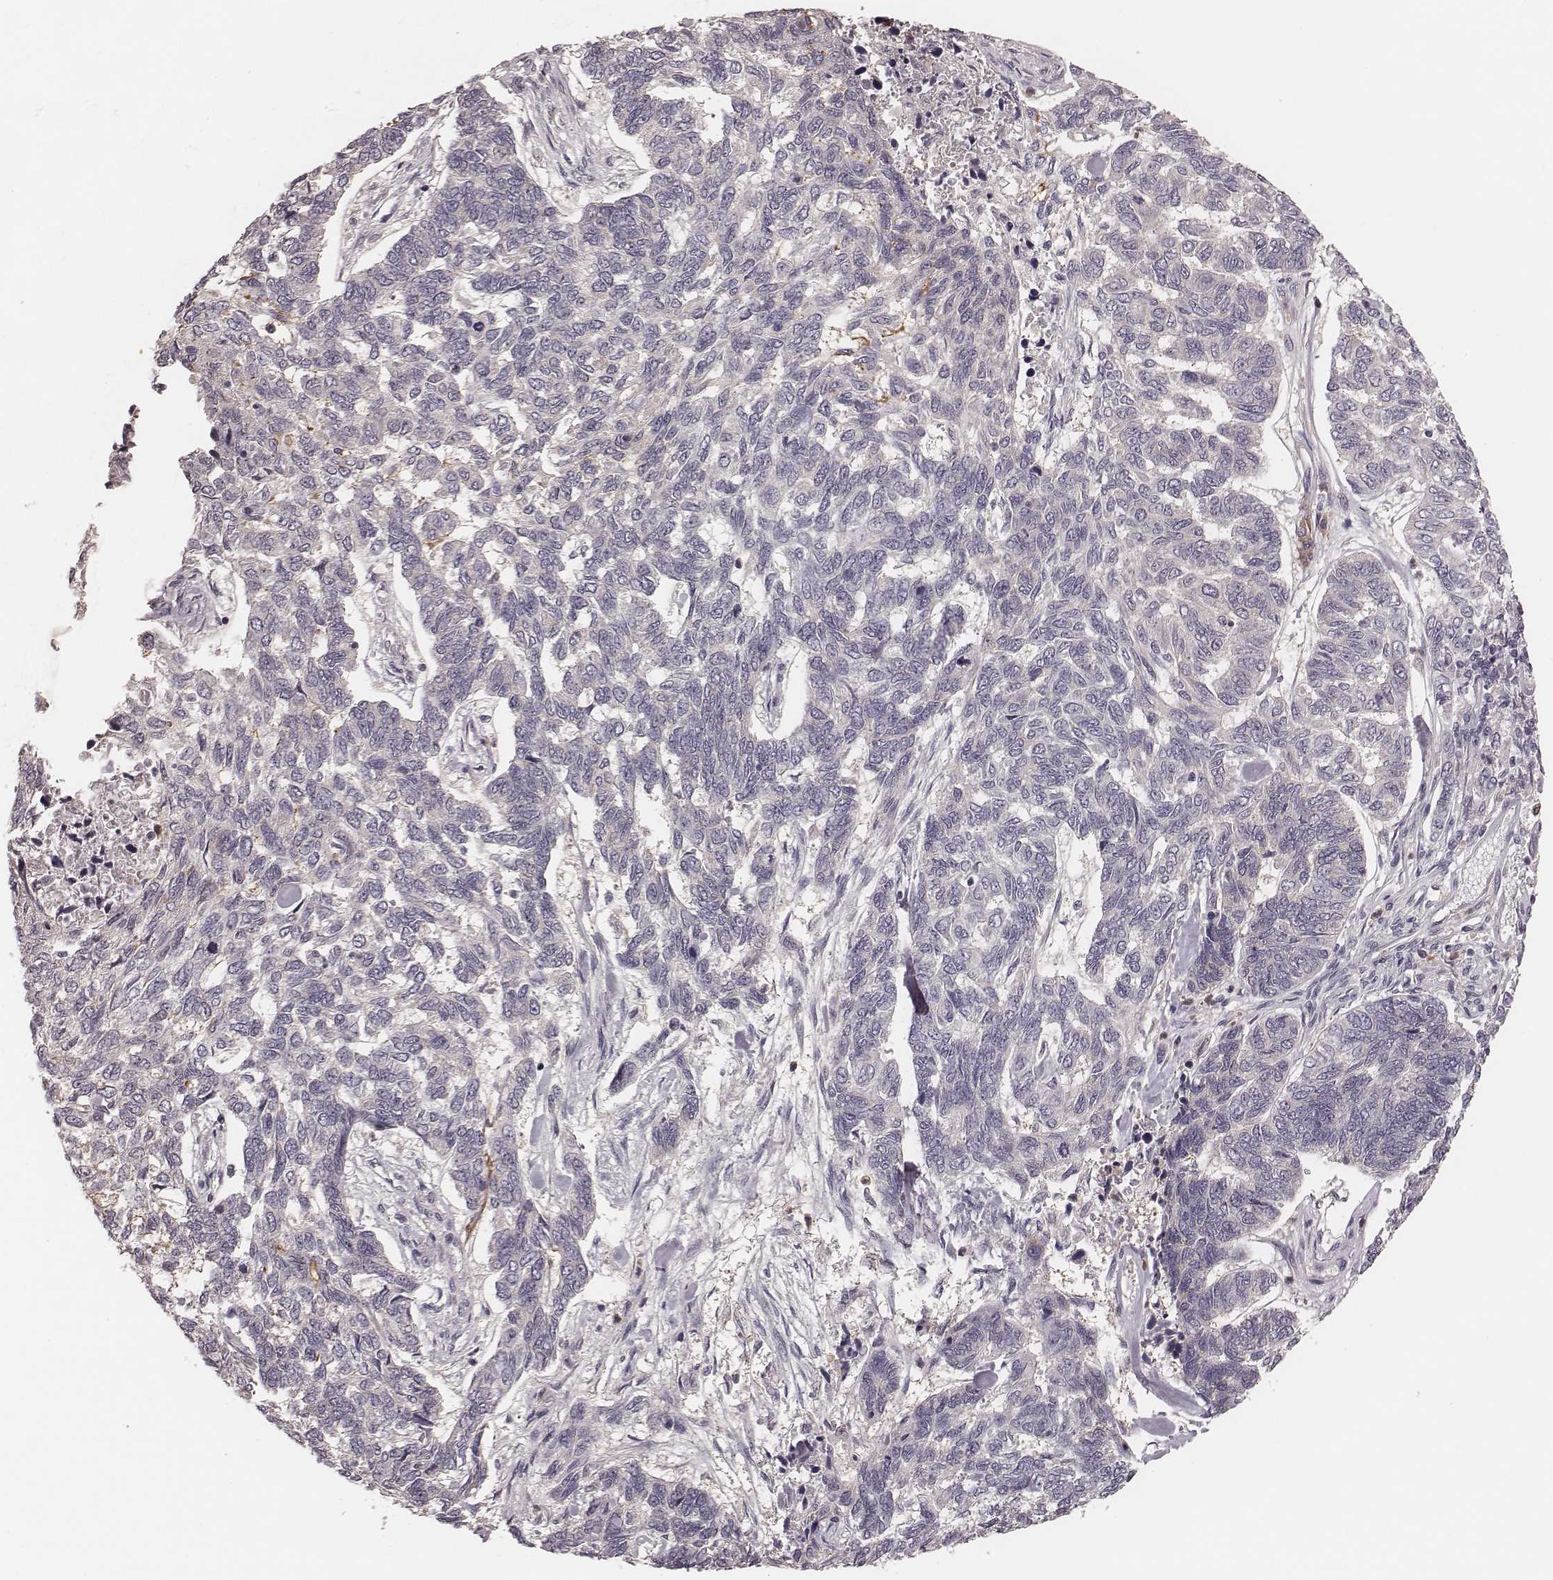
{"staining": {"intensity": "negative", "quantity": "none", "location": "none"}, "tissue": "skin cancer", "cell_type": "Tumor cells", "image_type": "cancer", "snomed": [{"axis": "morphology", "description": "Basal cell carcinoma"}, {"axis": "topography", "description": "Skin"}], "caption": "Immunohistochemistry (IHC) of basal cell carcinoma (skin) shows no positivity in tumor cells.", "gene": "P2RX5", "patient": {"sex": "female", "age": 65}}